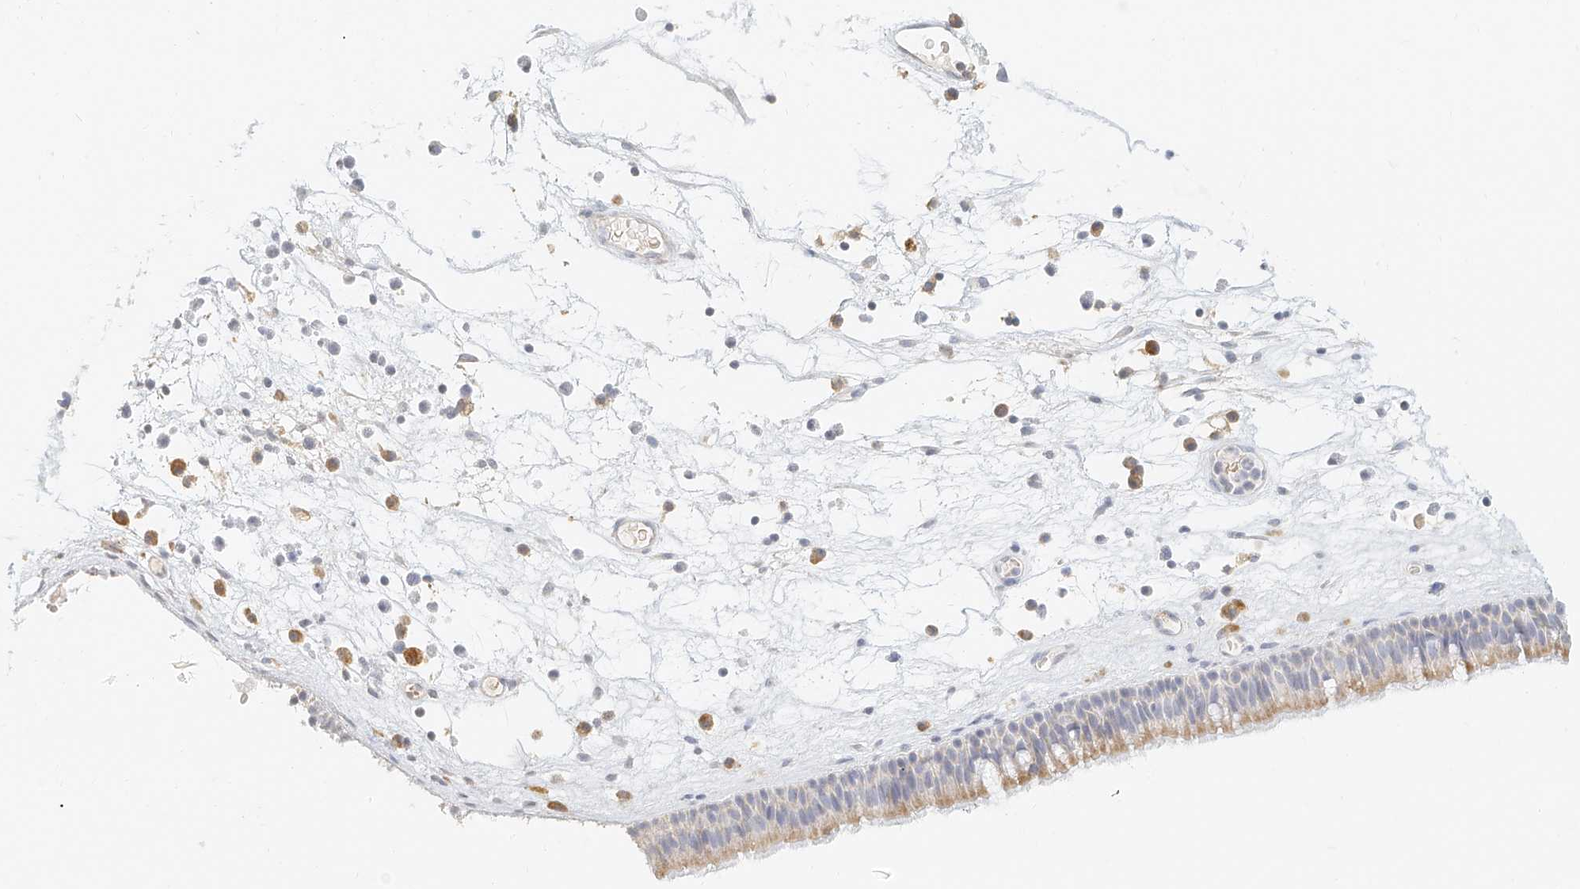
{"staining": {"intensity": "weak", "quantity": "25%-75%", "location": "cytoplasmic/membranous"}, "tissue": "nasopharynx", "cell_type": "Respiratory epithelial cells", "image_type": "normal", "snomed": [{"axis": "morphology", "description": "Normal tissue, NOS"}, {"axis": "morphology", "description": "Inflammation, NOS"}, {"axis": "morphology", "description": "Malignant melanoma, Metastatic site"}, {"axis": "topography", "description": "Nasopharynx"}], "caption": "IHC micrograph of benign nasopharynx stained for a protein (brown), which reveals low levels of weak cytoplasmic/membranous staining in approximately 25%-75% of respiratory epithelial cells.", "gene": "CXorf58", "patient": {"sex": "male", "age": 70}}